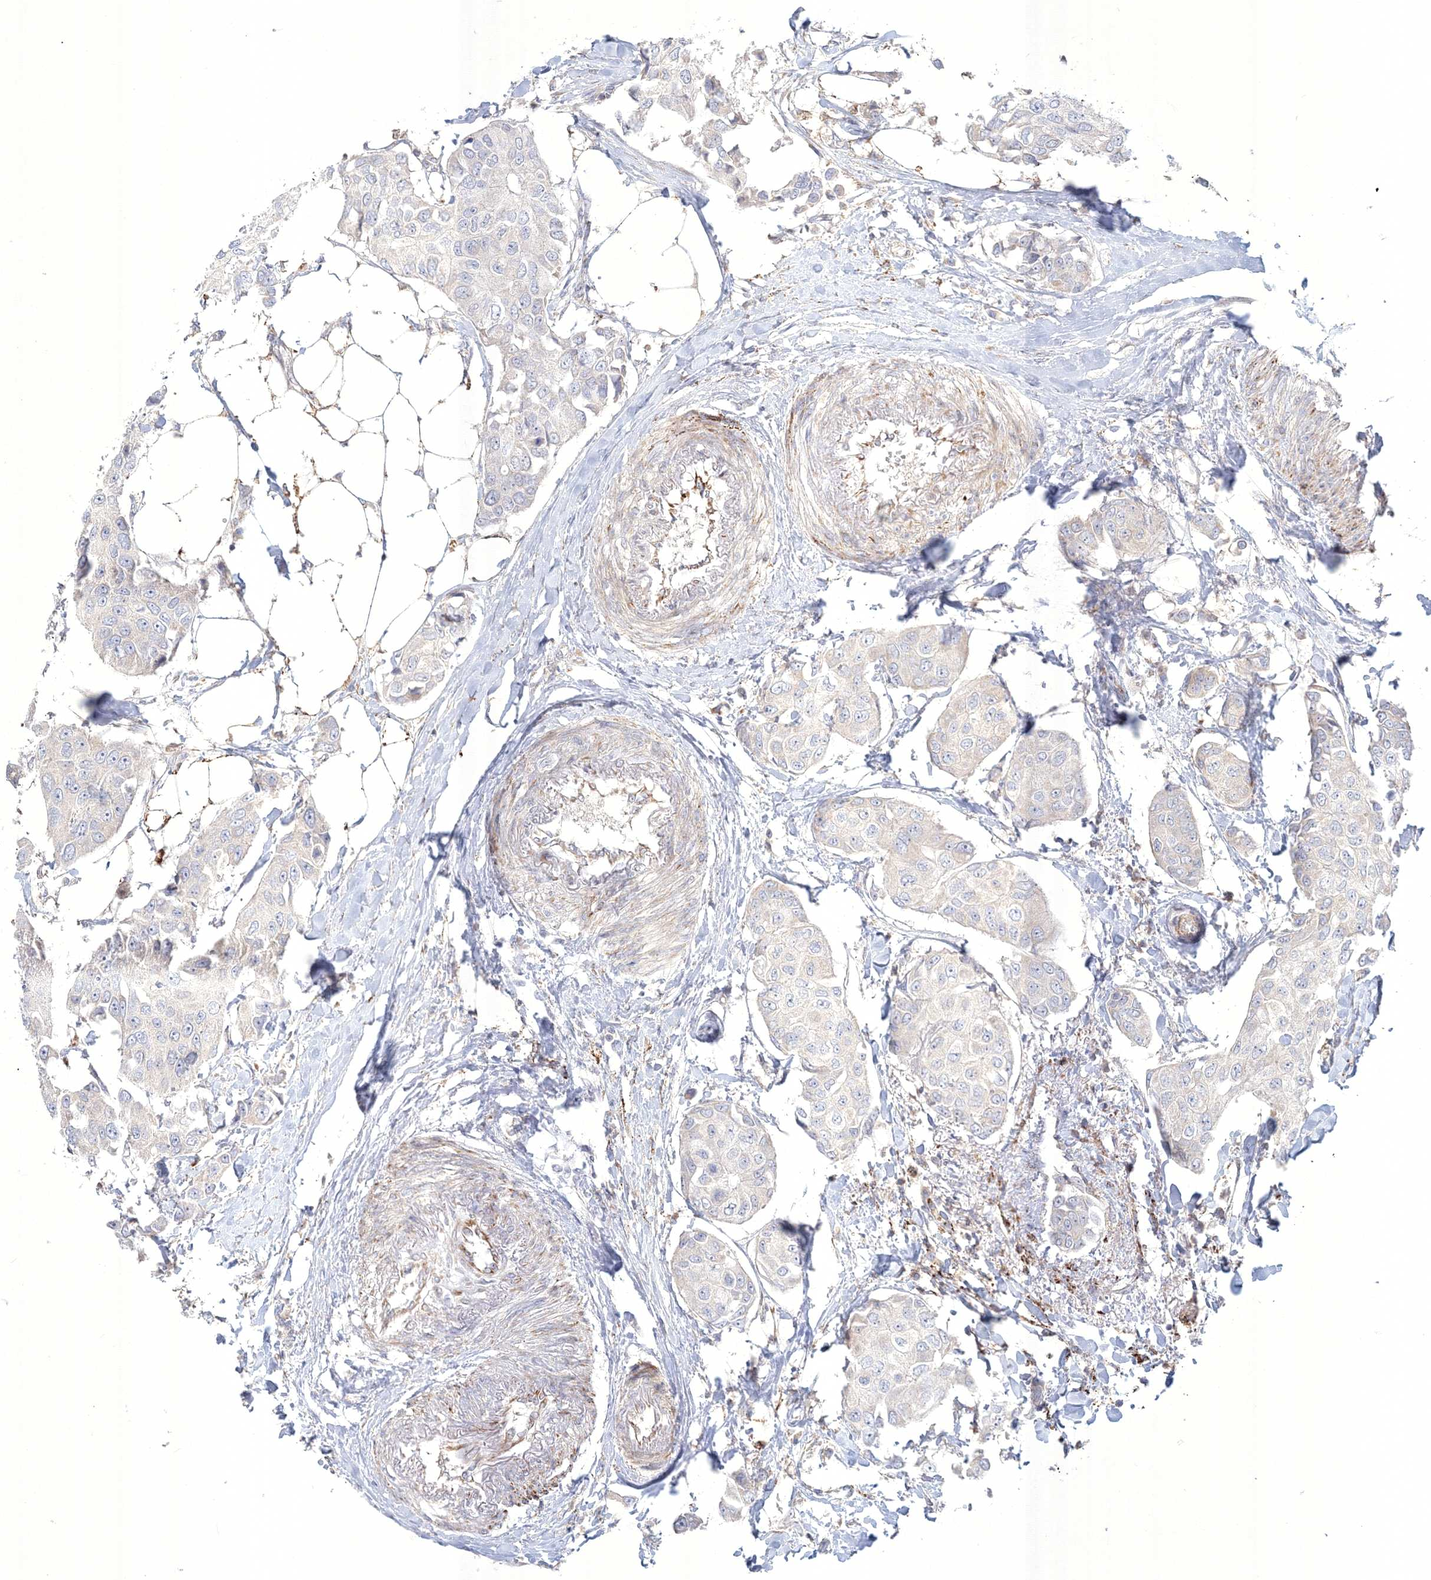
{"staining": {"intensity": "negative", "quantity": "none", "location": "none"}, "tissue": "breast cancer", "cell_type": "Tumor cells", "image_type": "cancer", "snomed": [{"axis": "morphology", "description": "Duct carcinoma"}, {"axis": "topography", "description": "Breast"}], "caption": "The IHC histopathology image has no significant staining in tumor cells of breast invasive ductal carcinoma tissue.", "gene": "WDR49", "patient": {"sex": "female", "age": 80}}